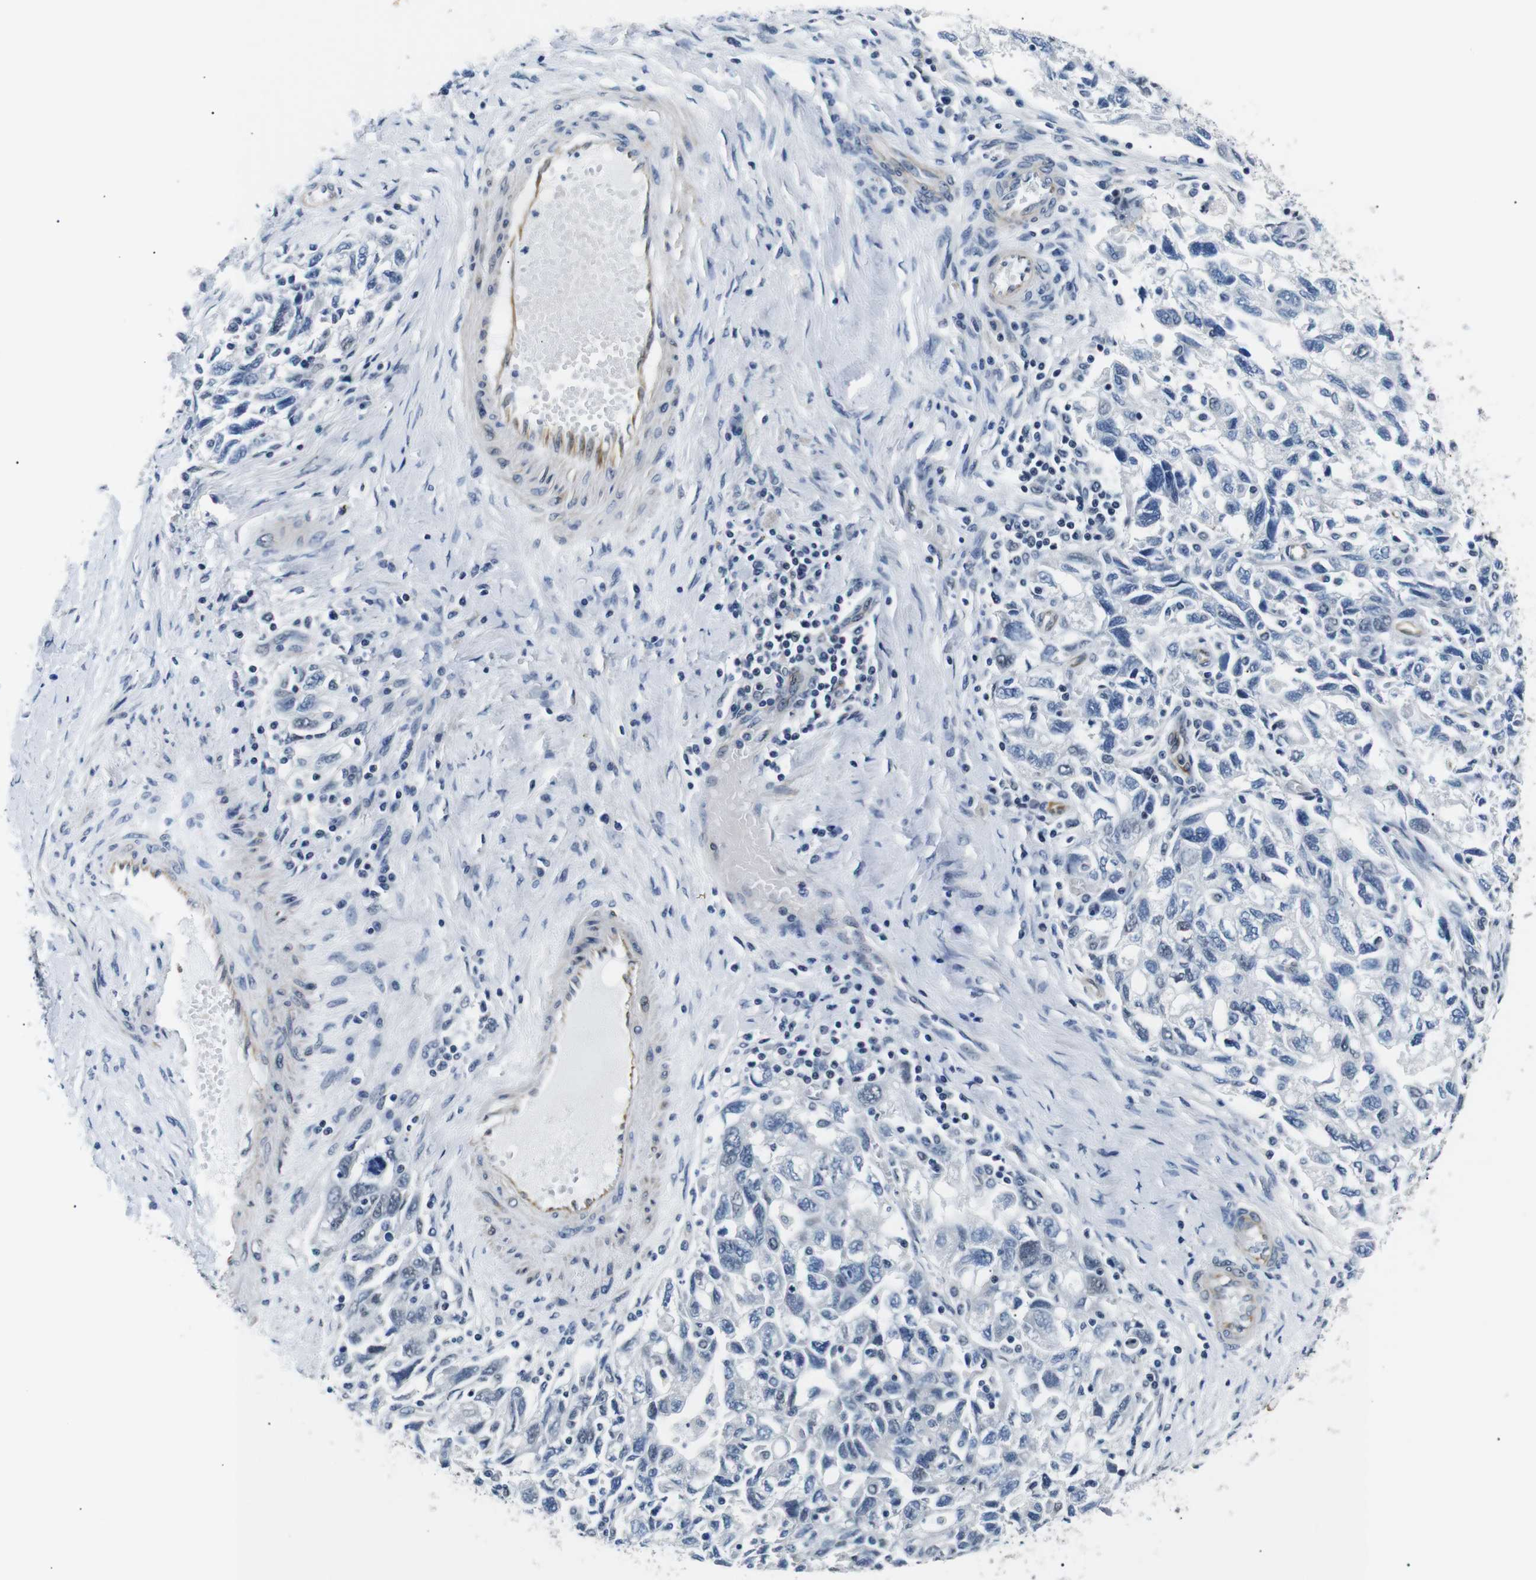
{"staining": {"intensity": "negative", "quantity": "none", "location": "none"}, "tissue": "ovarian cancer", "cell_type": "Tumor cells", "image_type": "cancer", "snomed": [{"axis": "morphology", "description": "Carcinoma, NOS"}, {"axis": "morphology", "description": "Cystadenocarcinoma, serous, NOS"}, {"axis": "topography", "description": "Ovary"}], "caption": "Immunohistochemical staining of ovarian cancer (carcinoma) exhibits no significant expression in tumor cells.", "gene": "TAFA1", "patient": {"sex": "female", "age": 69}}